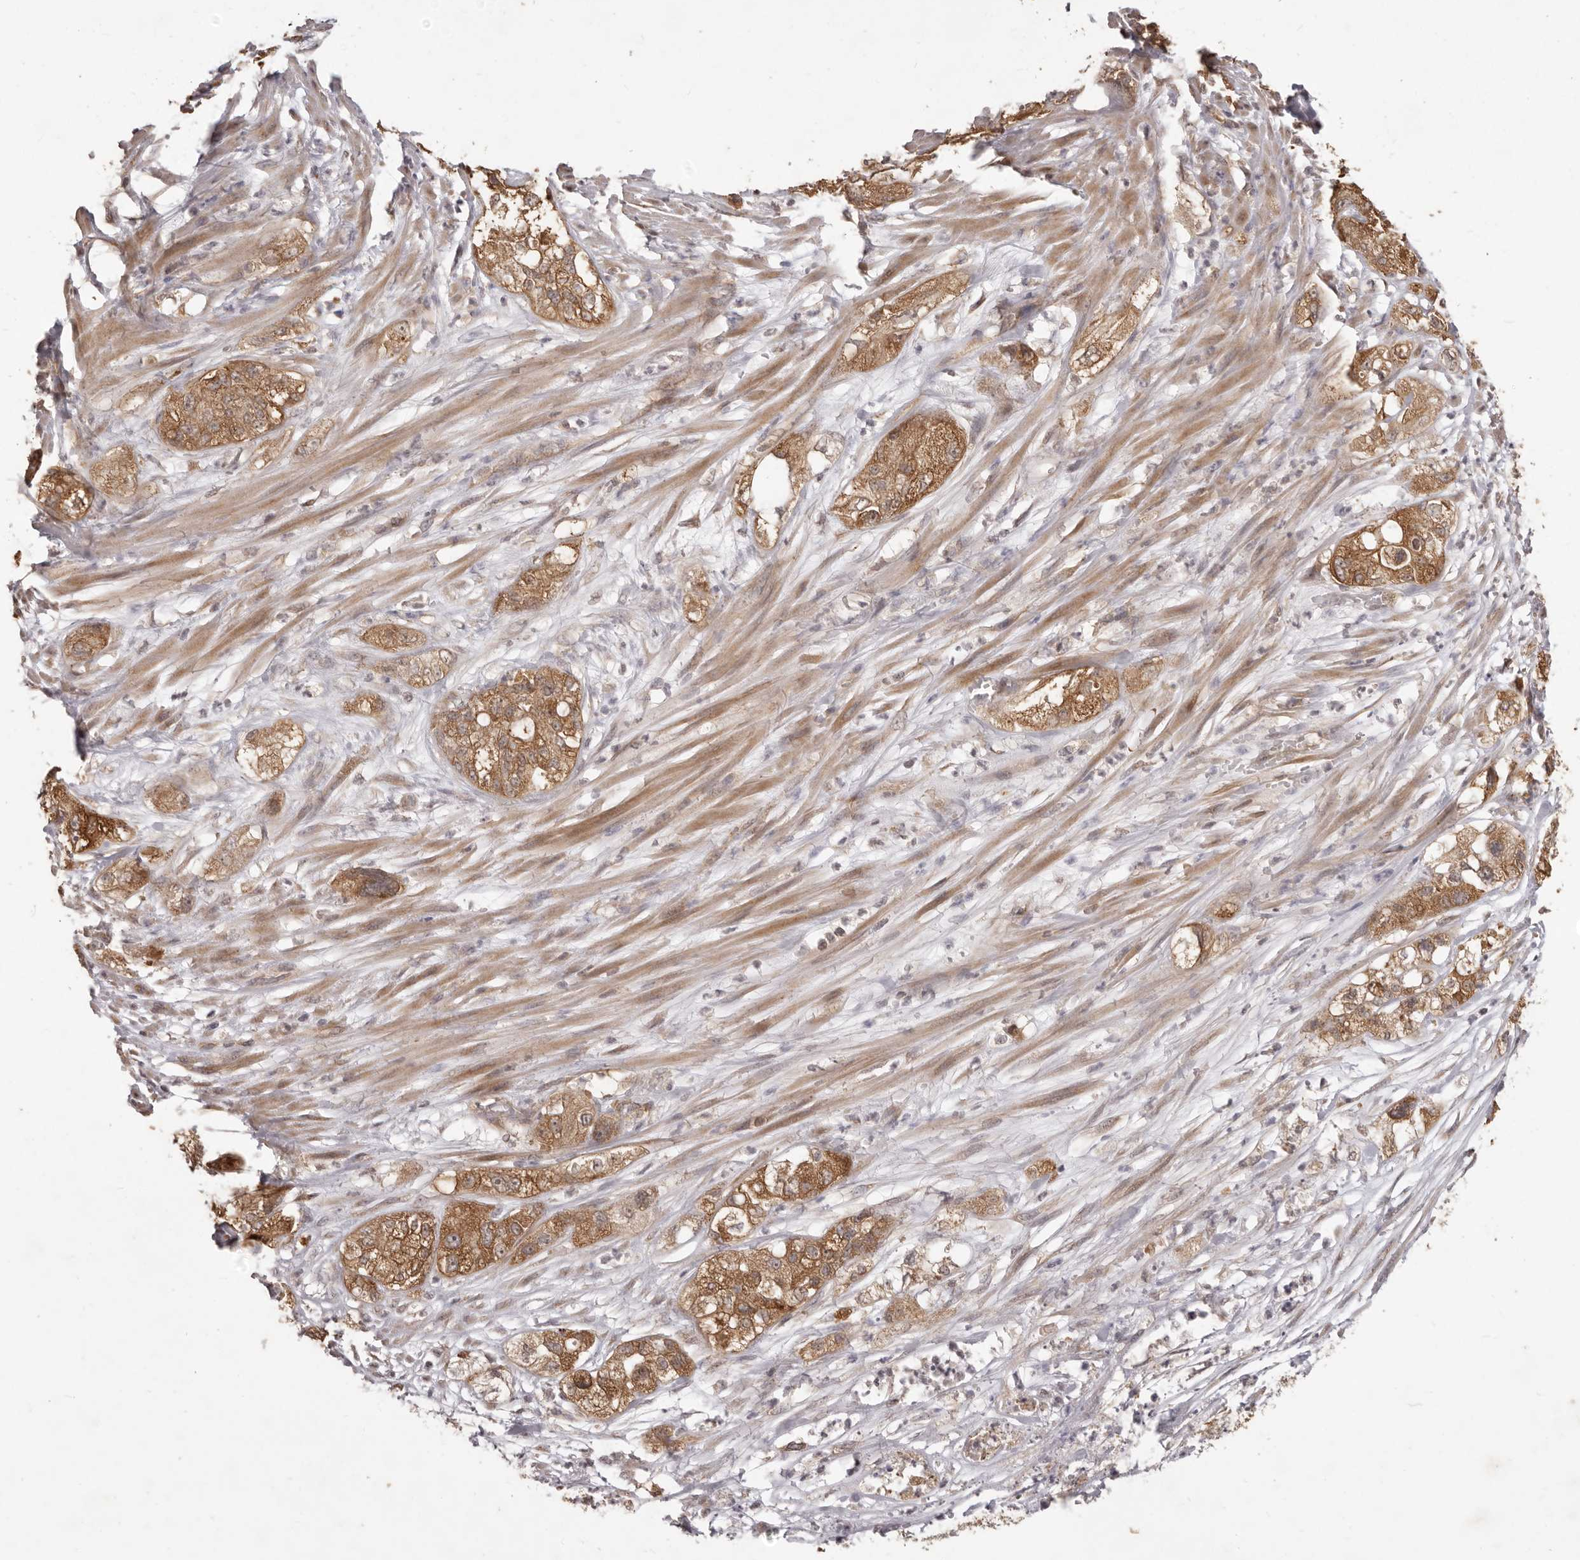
{"staining": {"intensity": "moderate", "quantity": ">75%", "location": "cytoplasmic/membranous"}, "tissue": "pancreatic cancer", "cell_type": "Tumor cells", "image_type": "cancer", "snomed": [{"axis": "morphology", "description": "Adenocarcinoma, NOS"}, {"axis": "topography", "description": "Pancreas"}], "caption": "Pancreatic cancer was stained to show a protein in brown. There is medium levels of moderate cytoplasmic/membranous staining in approximately >75% of tumor cells.", "gene": "MTO1", "patient": {"sex": "female", "age": 78}}